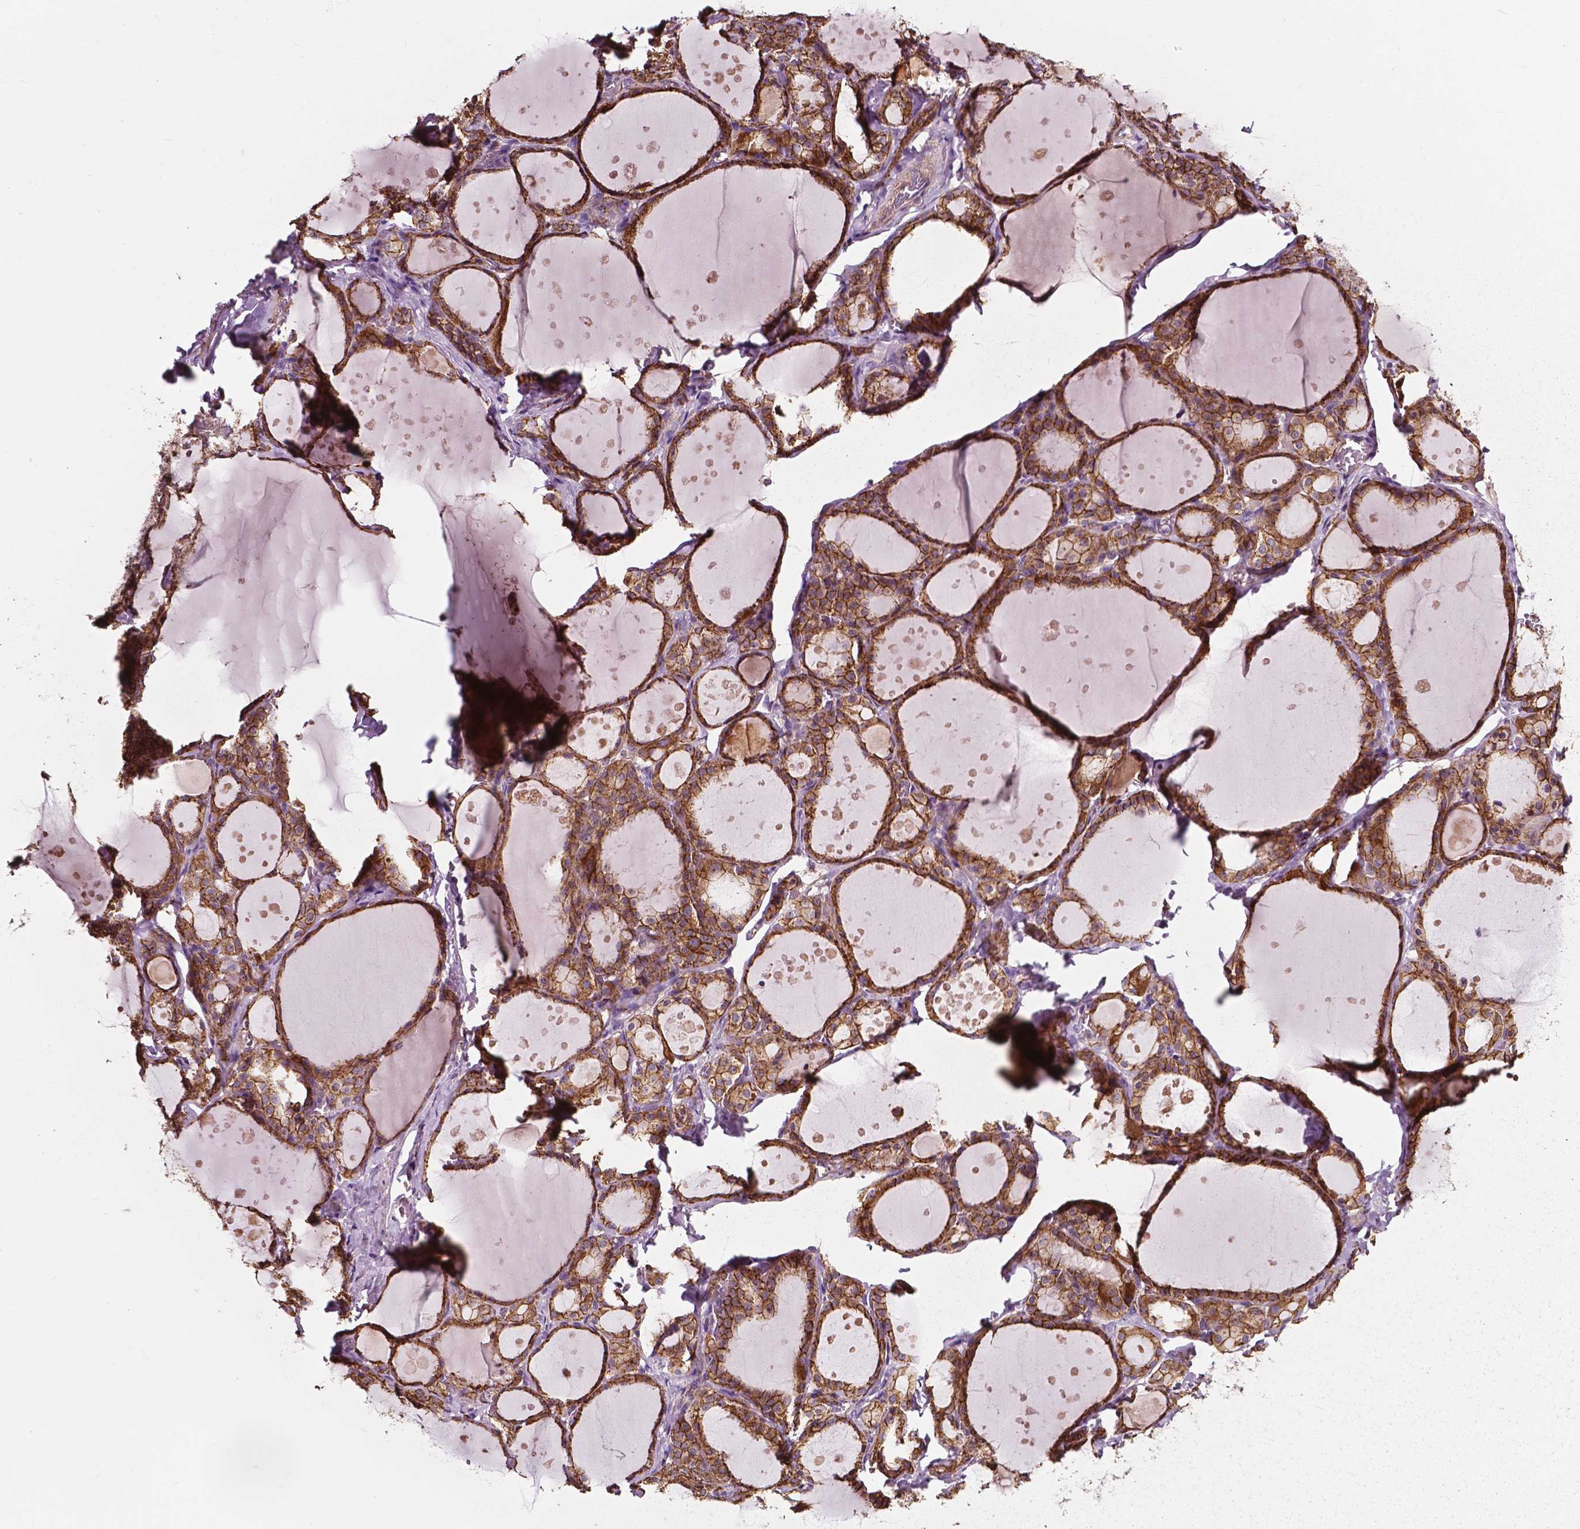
{"staining": {"intensity": "moderate", "quantity": ">75%", "location": "cytoplasmic/membranous"}, "tissue": "thyroid gland", "cell_type": "Glandular cells", "image_type": "normal", "snomed": [{"axis": "morphology", "description": "Normal tissue, NOS"}, {"axis": "topography", "description": "Thyroid gland"}], "caption": "Benign thyroid gland was stained to show a protein in brown. There is medium levels of moderate cytoplasmic/membranous positivity in about >75% of glandular cells. Nuclei are stained in blue.", "gene": "ATG16L1", "patient": {"sex": "male", "age": 68}}